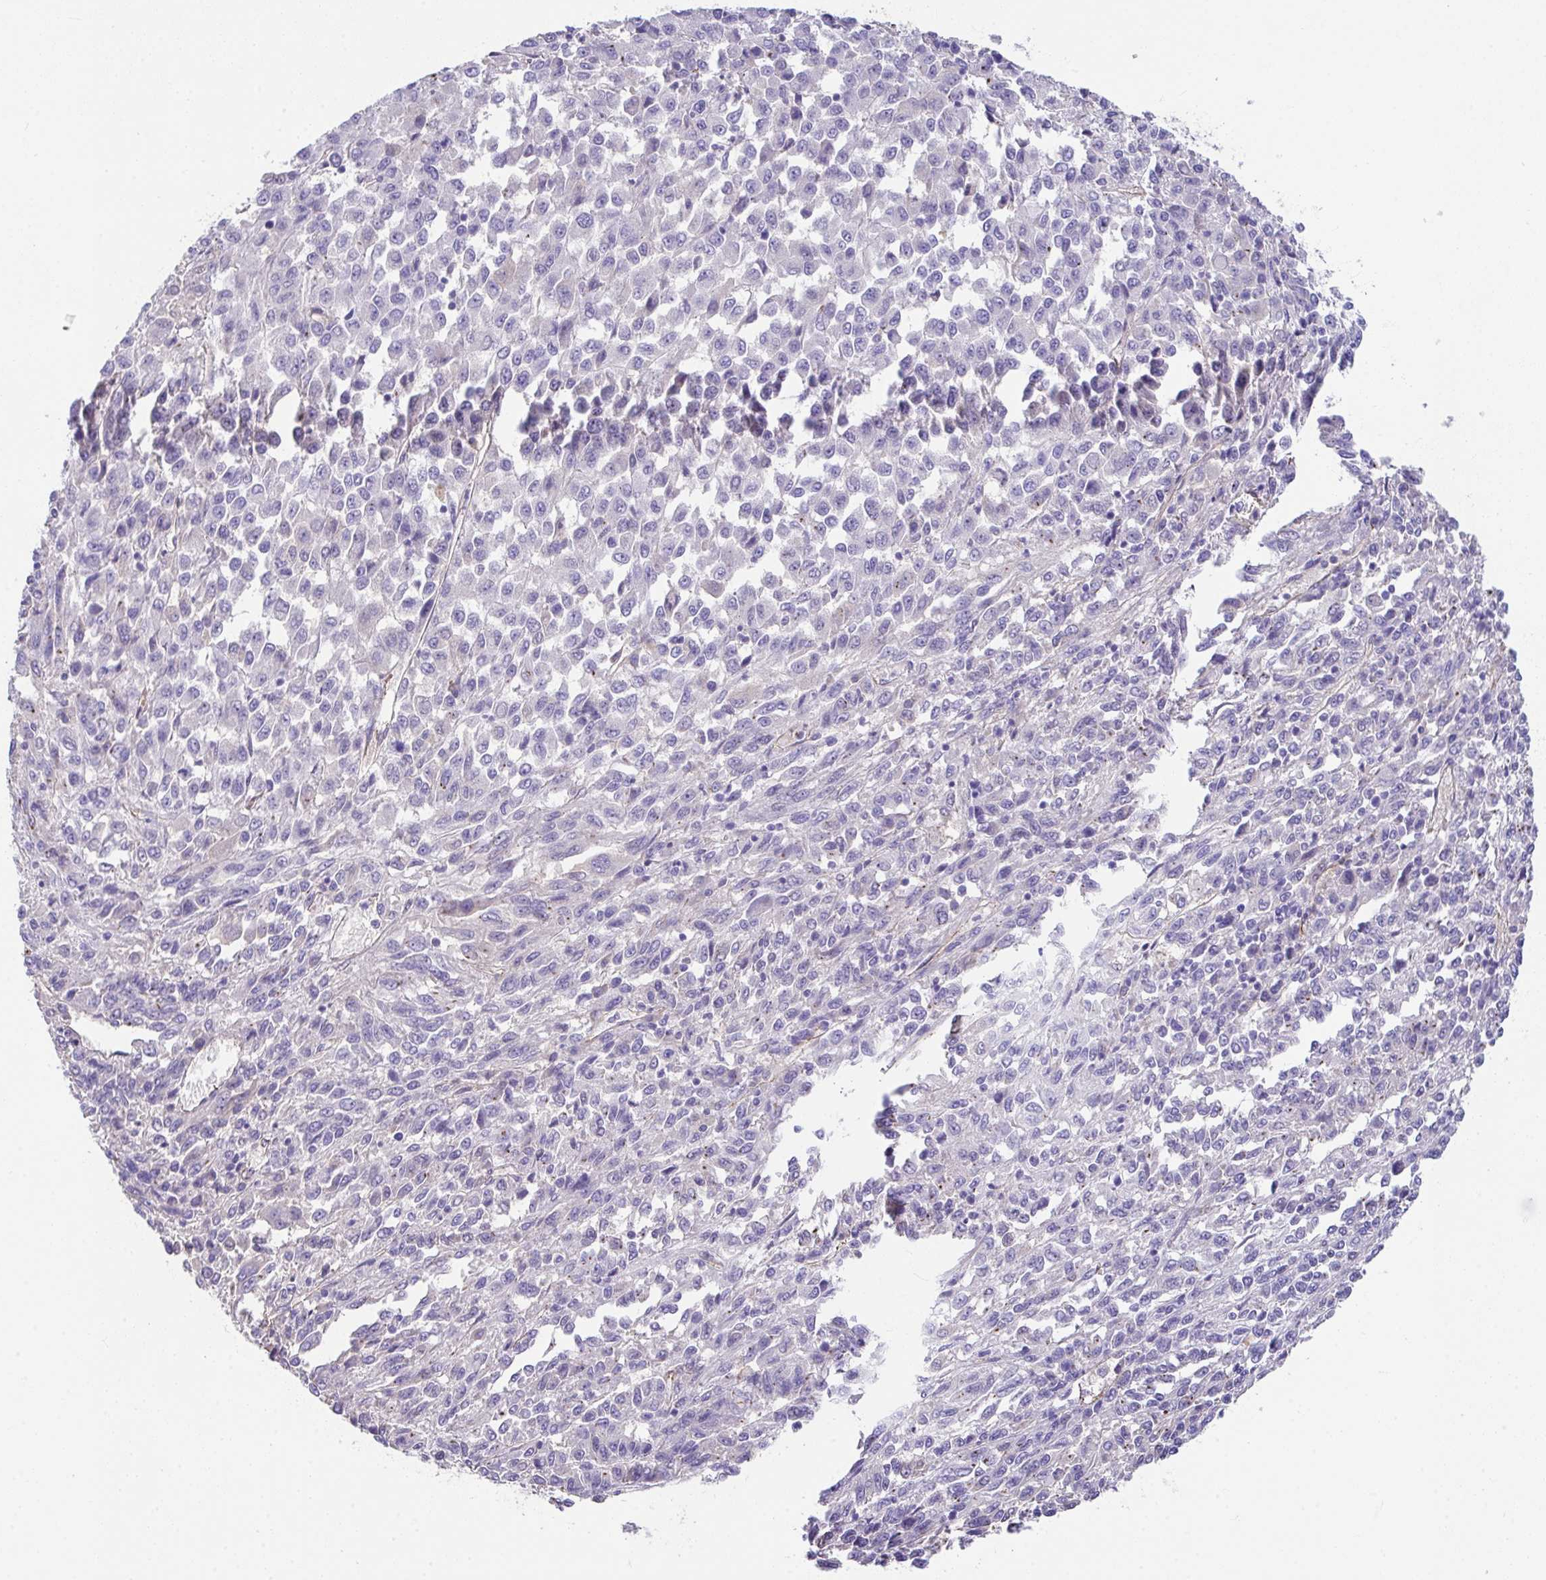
{"staining": {"intensity": "negative", "quantity": "none", "location": "none"}, "tissue": "melanoma", "cell_type": "Tumor cells", "image_type": "cancer", "snomed": [{"axis": "morphology", "description": "Malignant melanoma, Metastatic site"}, {"axis": "topography", "description": "Lung"}], "caption": "Micrograph shows no protein staining in tumor cells of malignant melanoma (metastatic site) tissue. (DAB IHC, high magnification).", "gene": "ZNF813", "patient": {"sex": "male", "age": 64}}